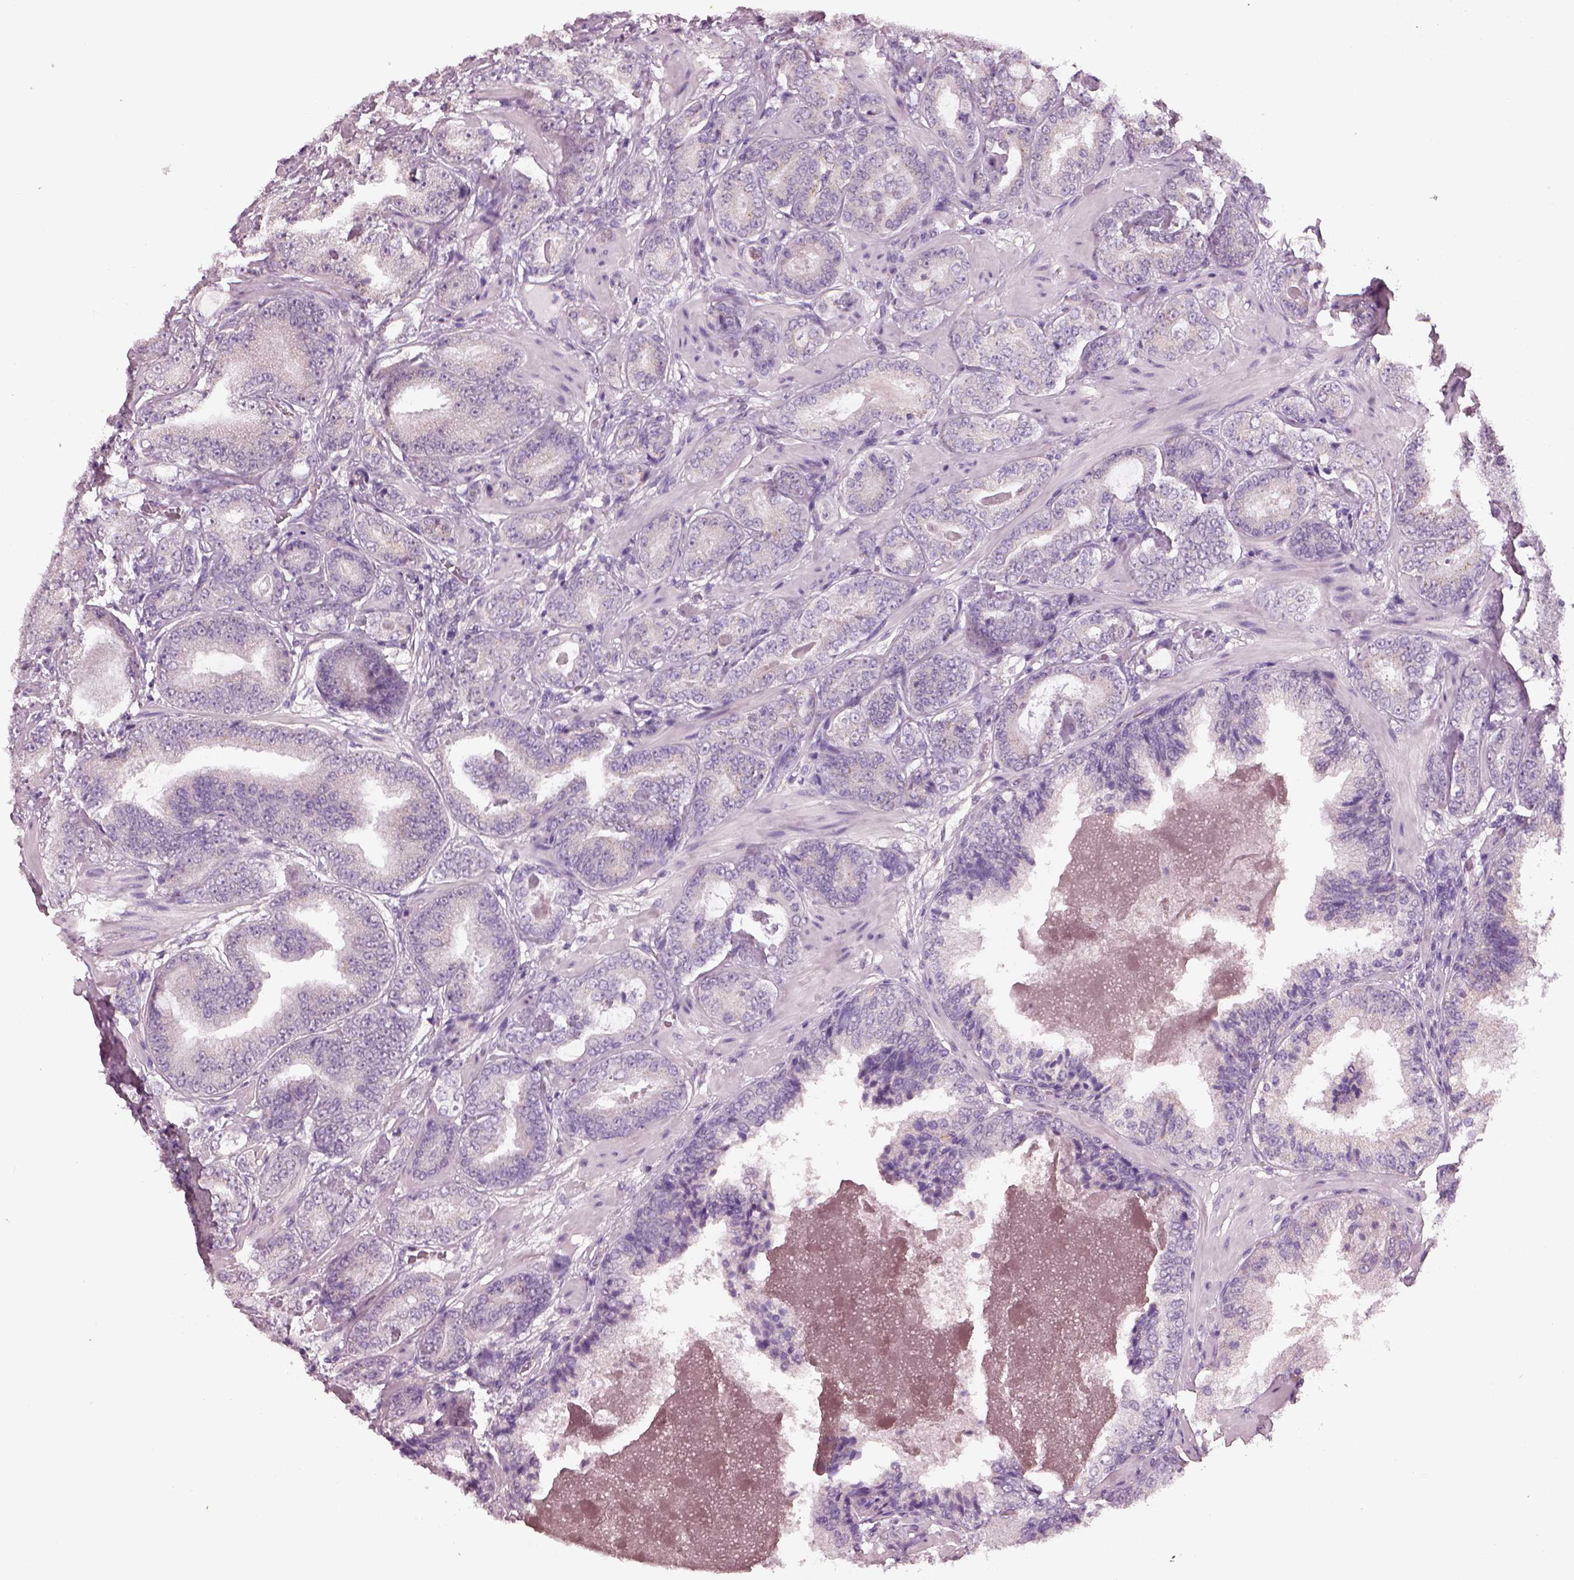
{"staining": {"intensity": "weak", "quantity": "<25%", "location": "cytoplasmic/membranous"}, "tissue": "prostate cancer", "cell_type": "Tumor cells", "image_type": "cancer", "snomed": [{"axis": "morphology", "description": "Adenocarcinoma, Low grade"}, {"axis": "topography", "description": "Prostate"}], "caption": "Immunohistochemistry (IHC) of prostate cancer demonstrates no positivity in tumor cells.", "gene": "ELSPBP1", "patient": {"sex": "male", "age": 60}}